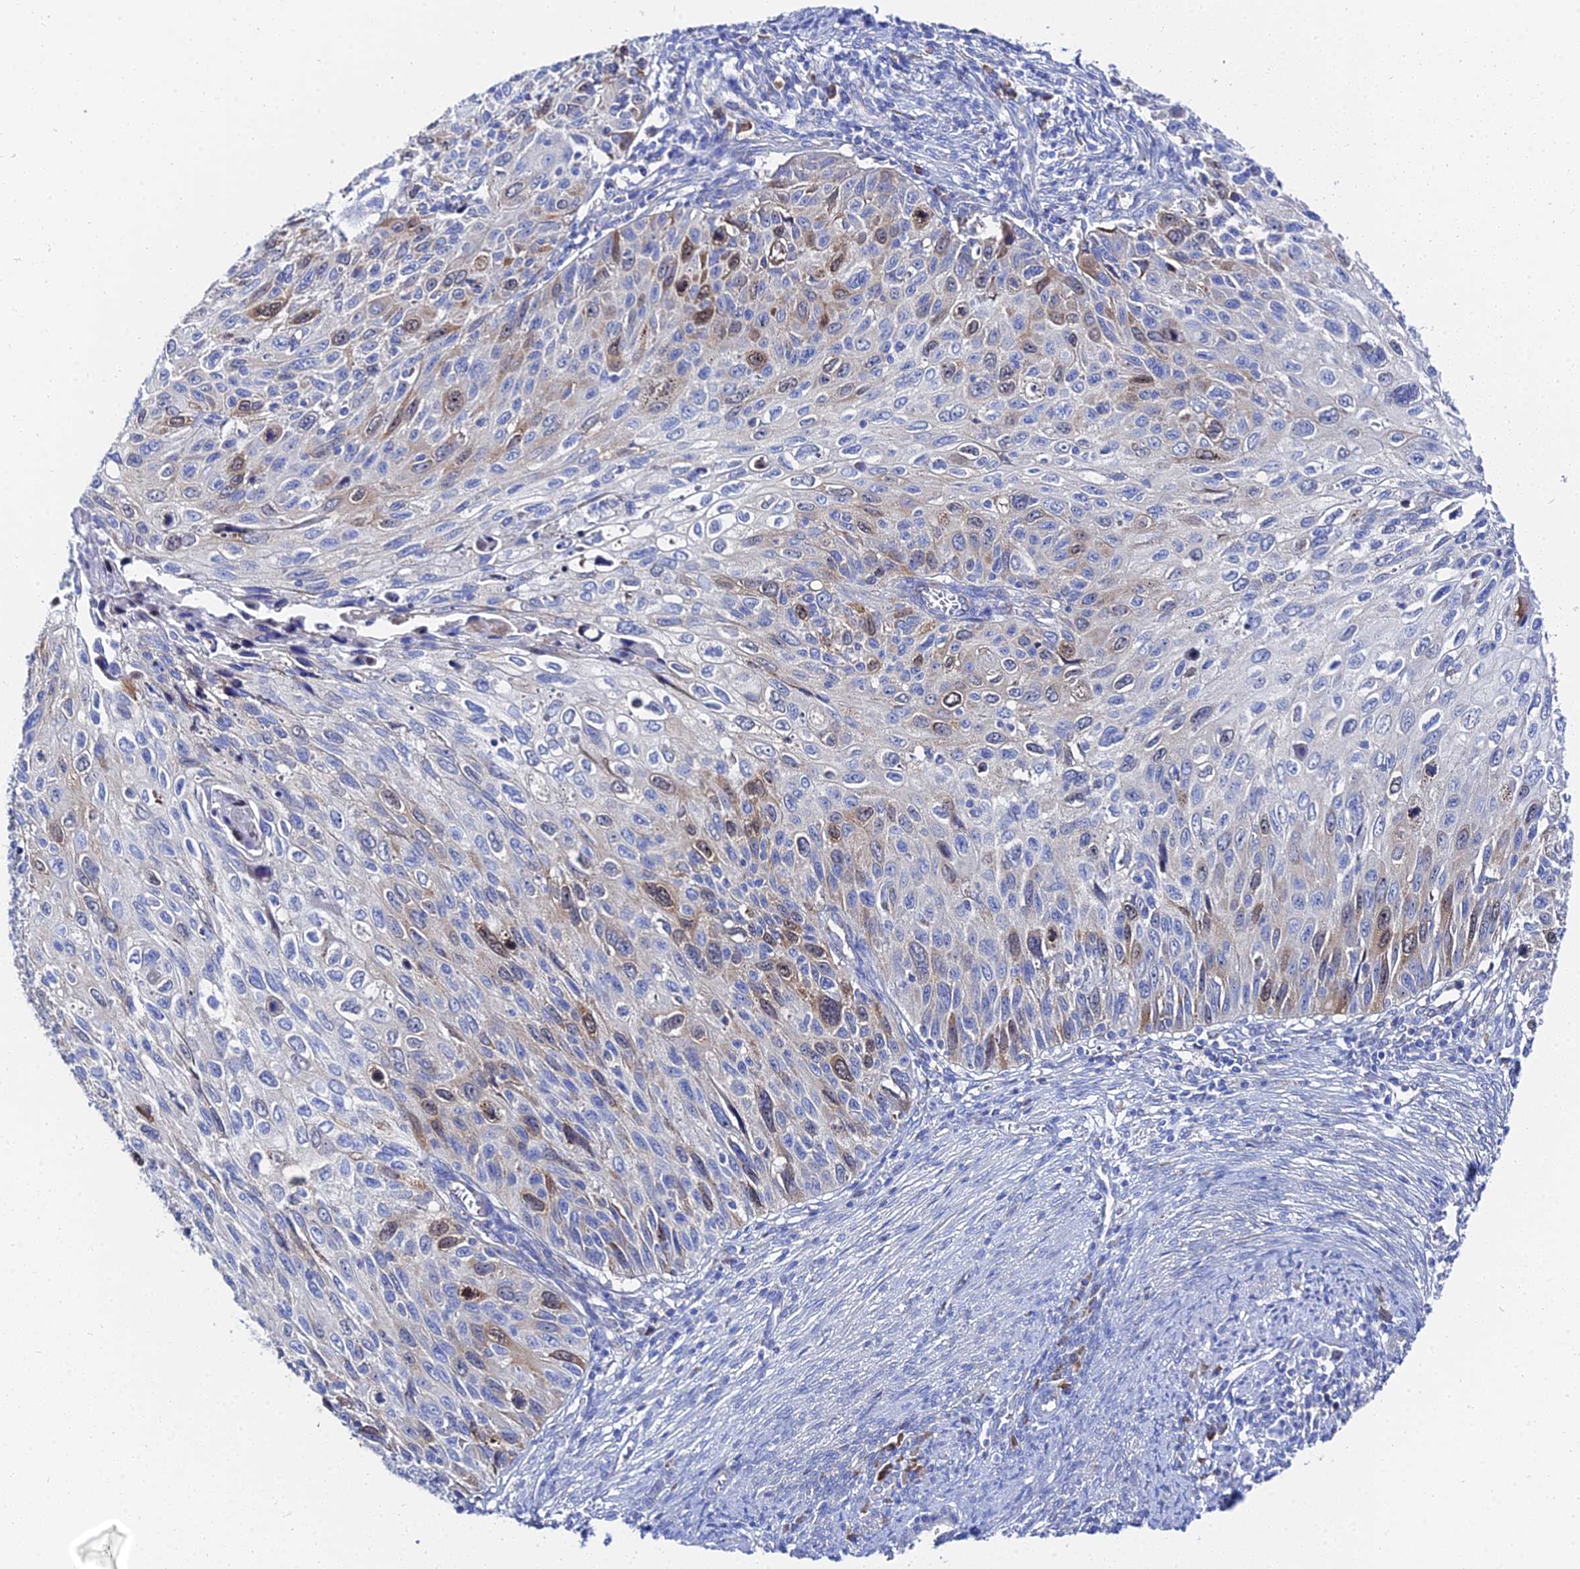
{"staining": {"intensity": "weak", "quantity": "<25%", "location": "cytoplasmic/membranous,nuclear"}, "tissue": "cervical cancer", "cell_type": "Tumor cells", "image_type": "cancer", "snomed": [{"axis": "morphology", "description": "Squamous cell carcinoma, NOS"}, {"axis": "topography", "description": "Cervix"}], "caption": "A high-resolution micrograph shows IHC staining of cervical cancer (squamous cell carcinoma), which demonstrates no significant staining in tumor cells.", "gene": "PTTG1", "patient": {"sex": "female", "age": 70}}